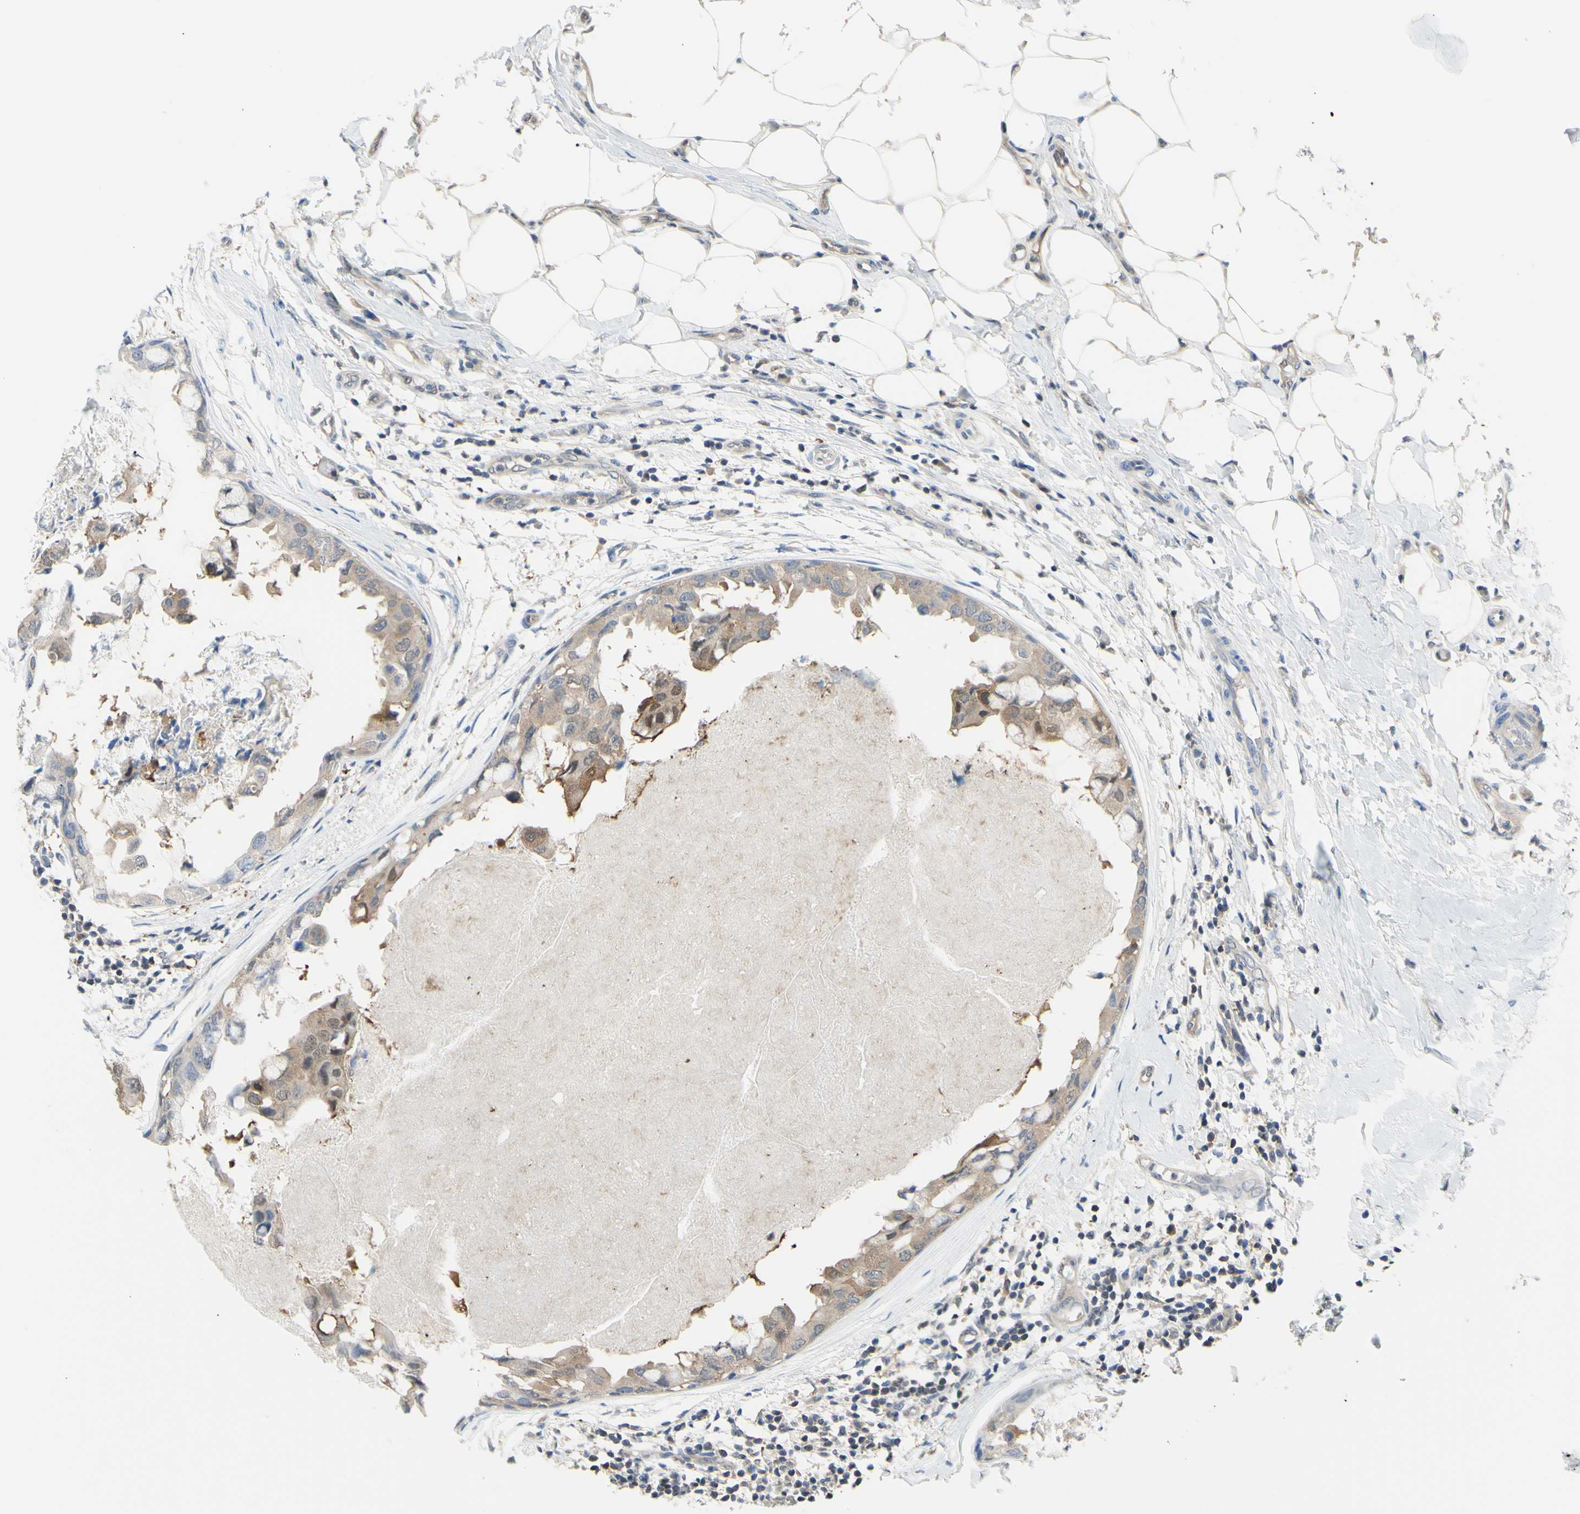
{"staining": {"intensity": "moderate", "quantity": ">75%", "location": "cytoplasmic/membranous"}, "tissue": "breast cancer", "cell_type": "Tumor cells", "image_type": "cancer", "snomed": [{"axis": "morphology", "description": "Duct carcinoma"}, {"axis": "topography", "description": "Breast"}], "caption": "This histopathology image exhibits breast intraductal carcinoma stained with IHC to label a protein in brown. The cytoplasmic/membranous of tumor cells show moderate positivity for the protein. Nuclei are counter-stained blue.", "gene": "UPK3B", "patient": {"sex": "female", "age": 40}}